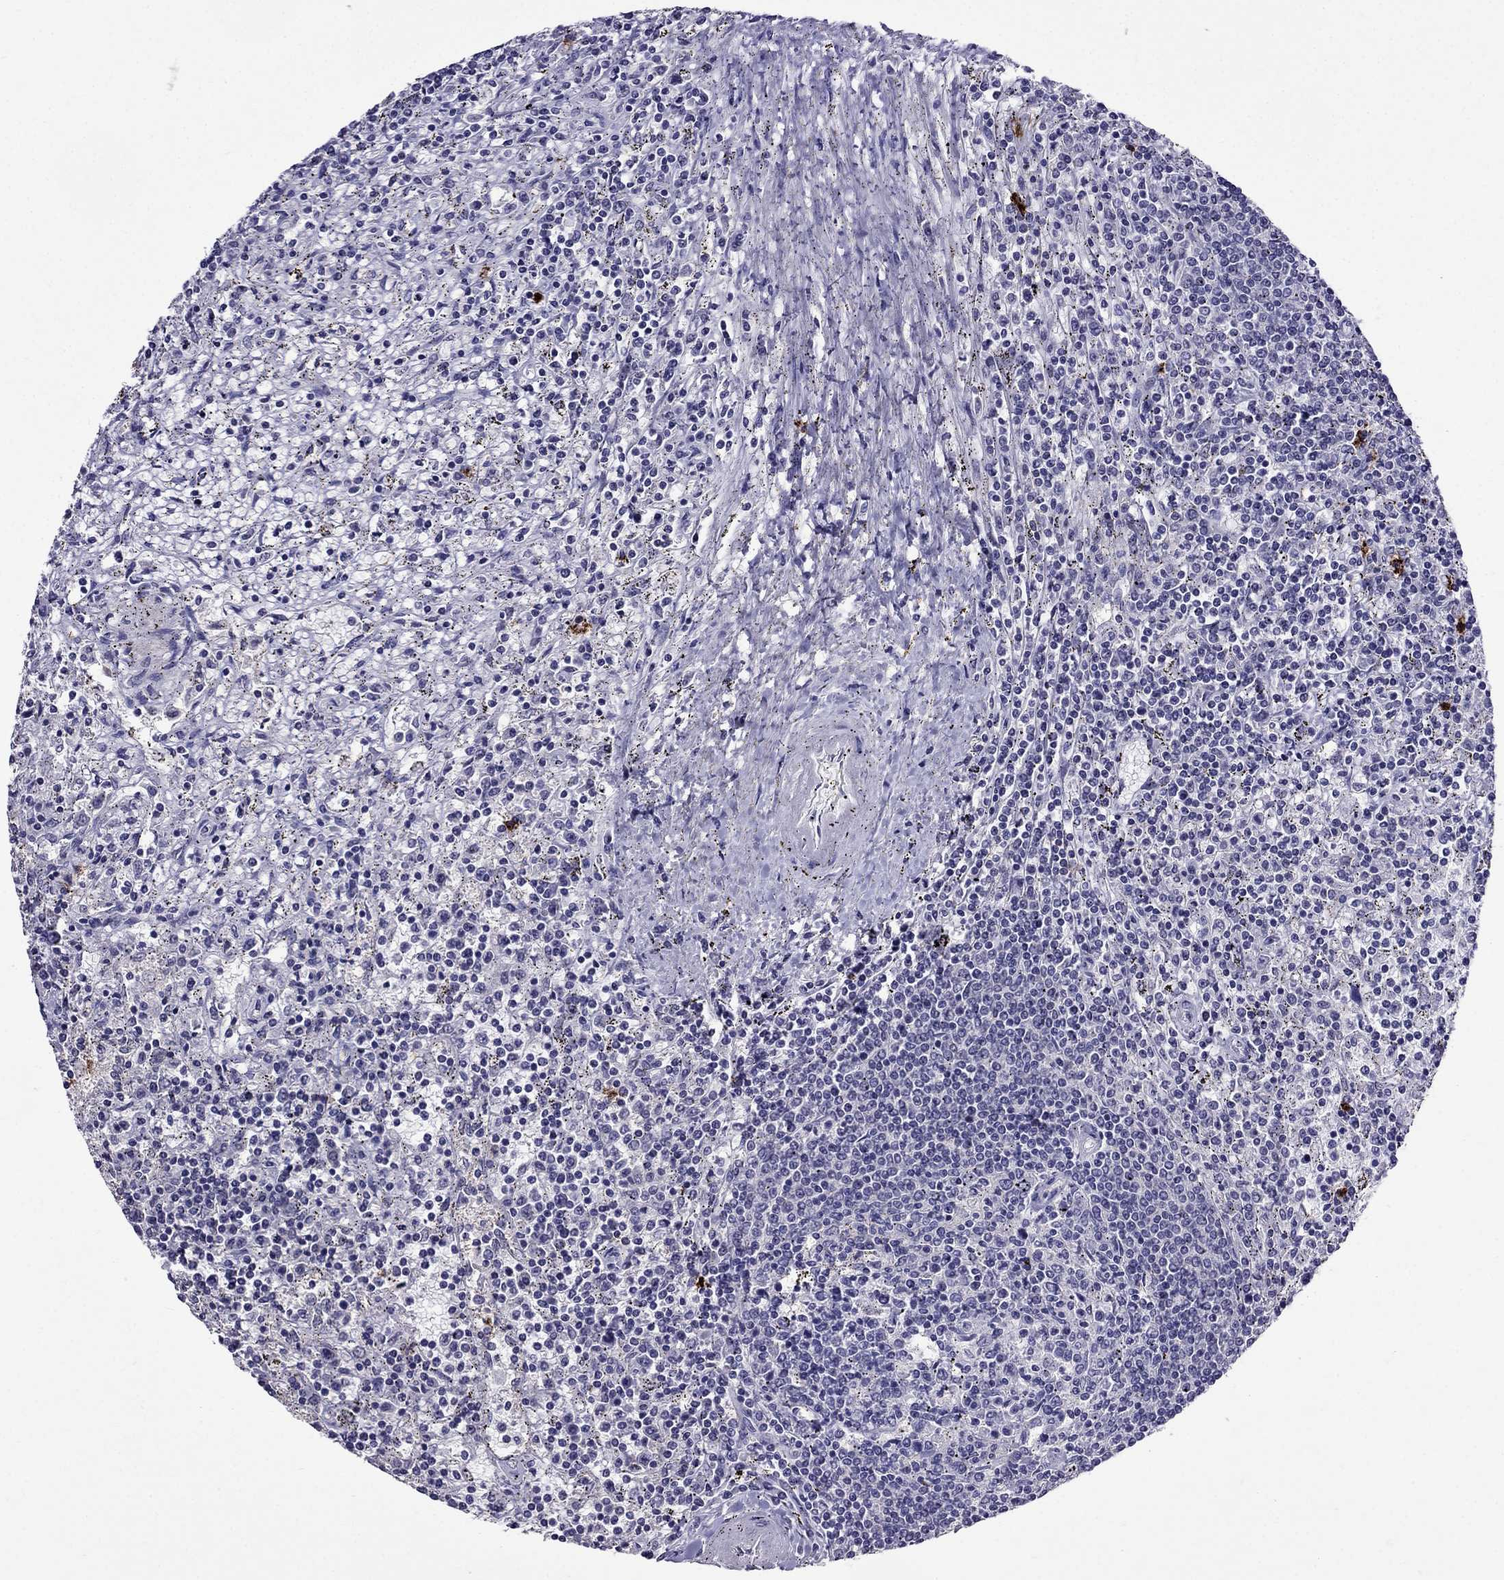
{"staining": {"intensity": "negative", "quantity": "none", "location": "none"}, "tissue": "lymphoma", "cell_type": "Tumor cells", "image_type": "cancer", "snomed": [{"axis": "morphology", "description": "Malignant lymphoma, non-Hodgkin's type, Low grade"}, {"axis": "topography", "description": "Spleen"}], "caption": "Protein analysis of low-grade malignant lymphoma, non-Hodgkin's type displays no significant expression in tumor cells.", "gene": "OLFM4", "patient": {"sex": "male", "age": 62}}